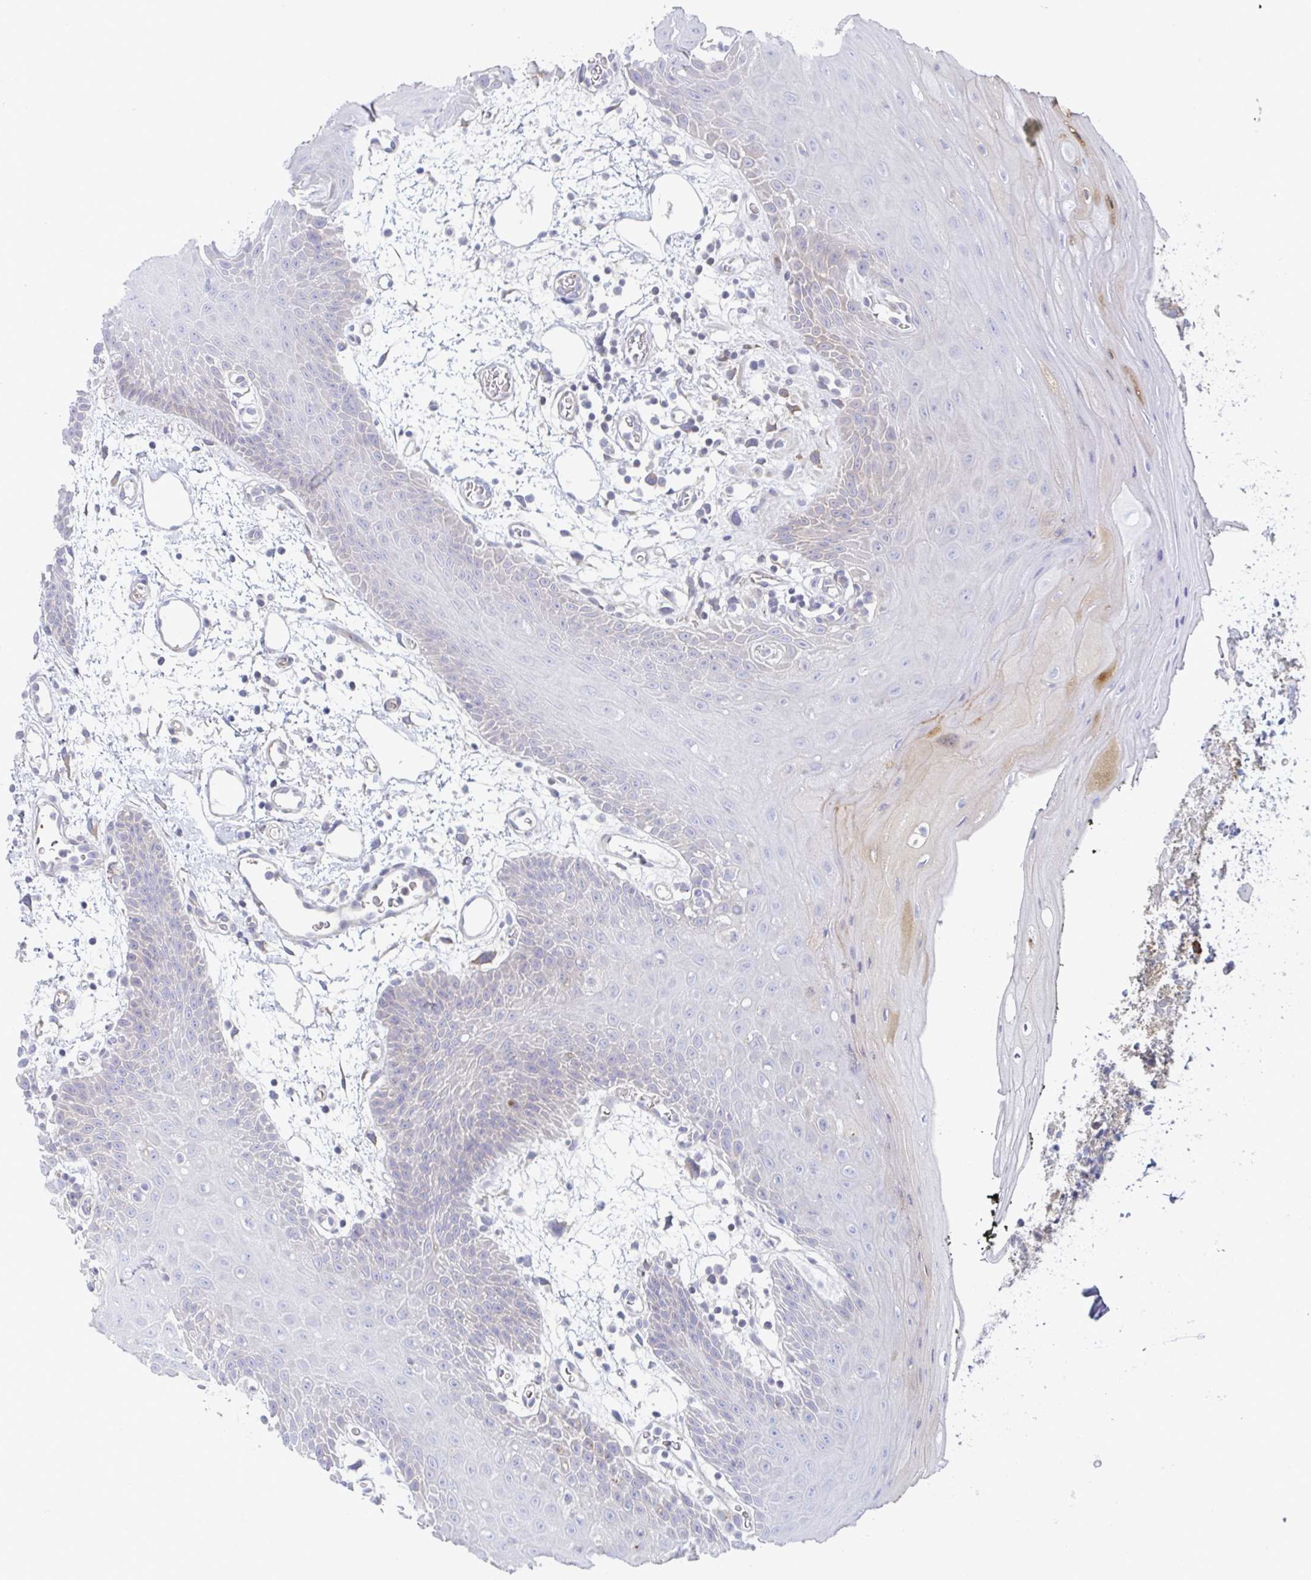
{"staining": {"intensity": "weak", "quantity": "<25%", "location": "cytoplasmic/membranous"}, "tissue": "oral mucosa", "cell_type": "Squamous epithelial cells", "image_type": "normal", "snomed": [{"axis": "morphology", "description": "Normal tissue, NOS"}, {"axis": "topography", "description": "Oral tissue"}], "caption": "The image displays no staining of squamous epithelial cells in benign oral mucosa. The staining is performed using DAB (3,3'-diaminobenzidine) brown chromogen with nuclei counter-stained in using hematoxylin.", "gene": "AMPD2", "patient": {"sex": "female", "age": 59}}